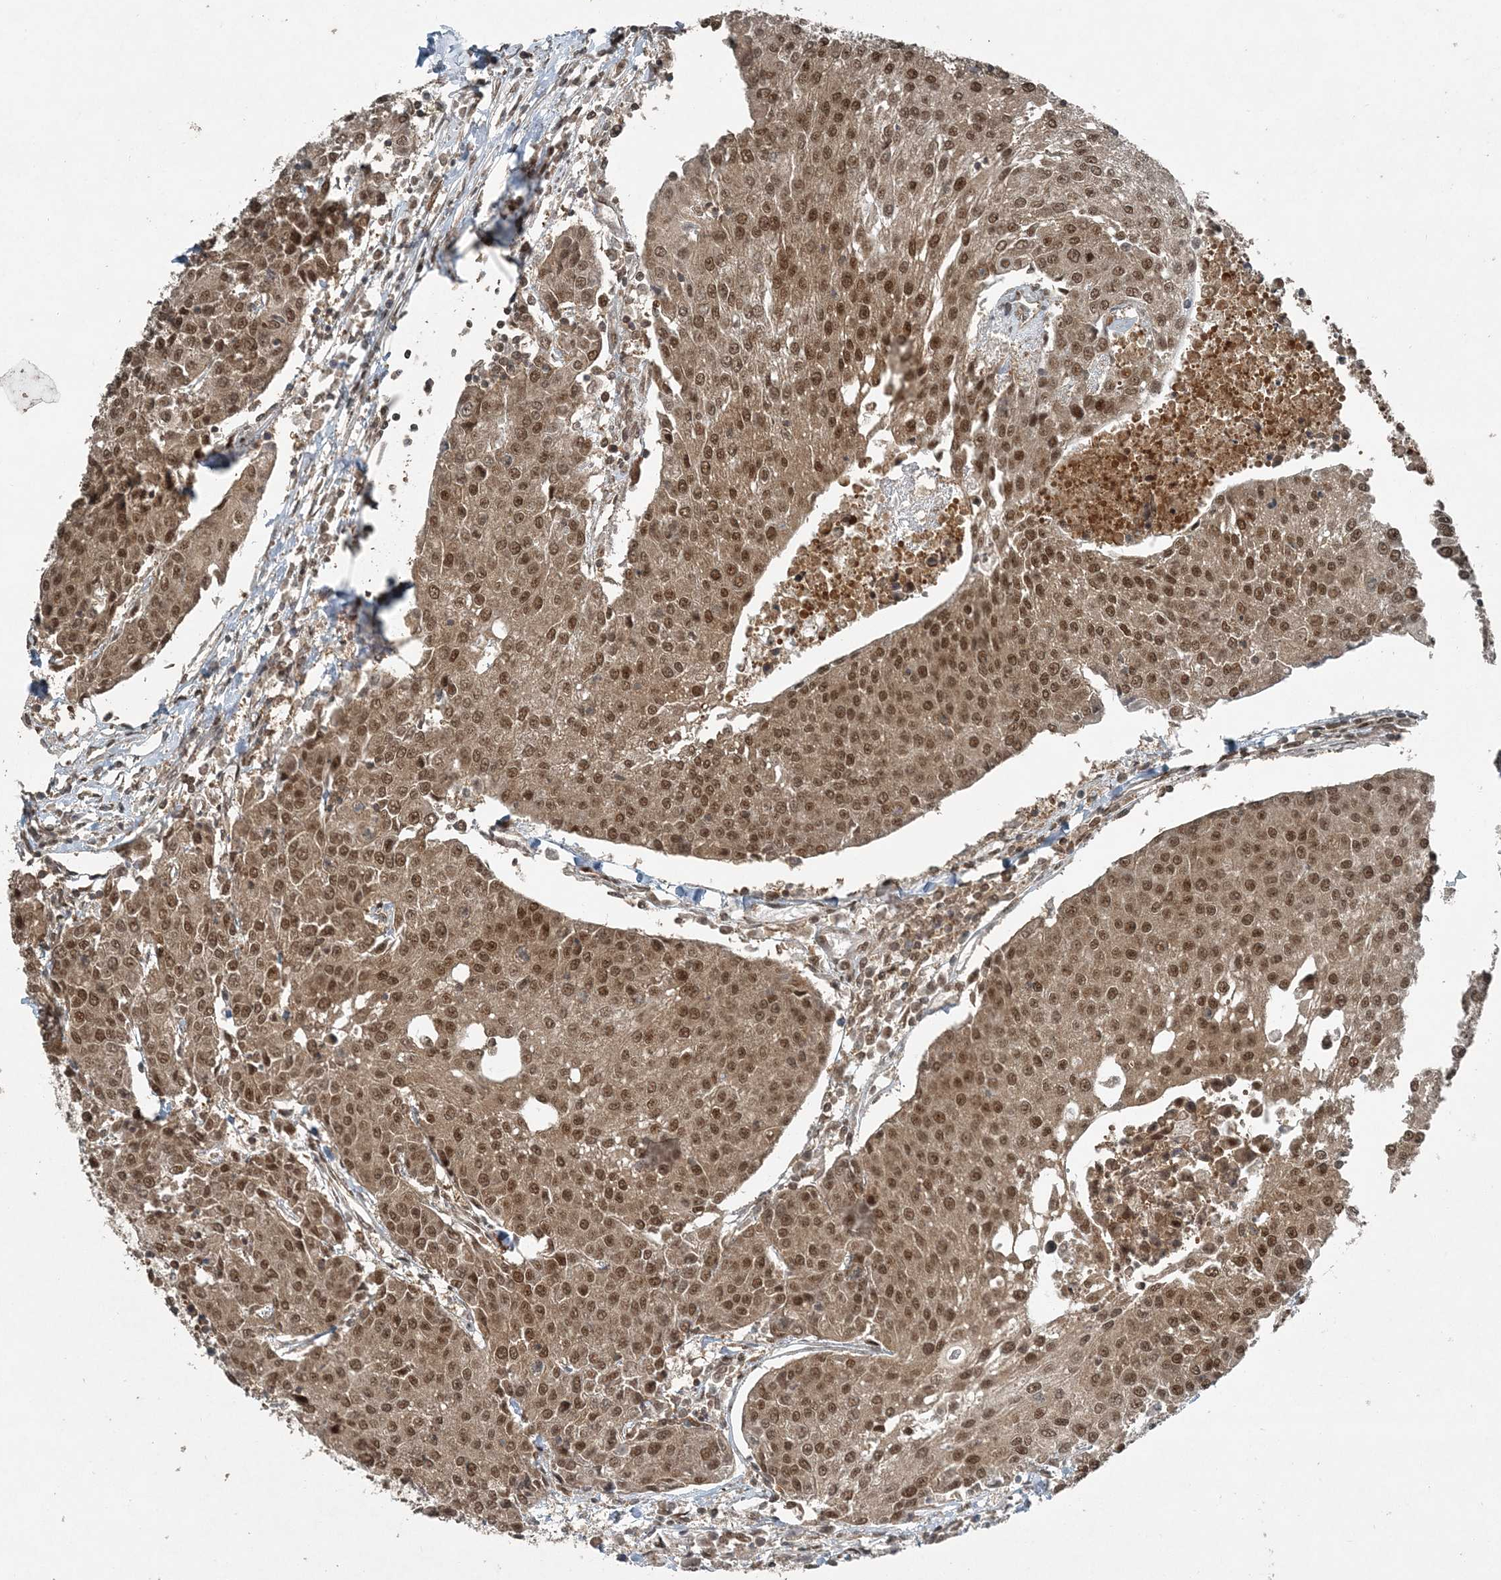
{"staining": {"intensity": "moderate", "quantity": ">75%", "location": "nuclear"}, "tissue": "urothelial cancer", "cell_type": "Tumor cells", "image_type": "cancer", "snomed": [{"axis": "morphology", "description": "Urothelial carcinoma, High grade"}, {"axis": "topography", "description": "Urinary bladder"}], "caption": "High-grade urothelial carcinoma stained with DAB (3,3'-diaminobenzidine) IHC reveals medium levels of moderate nuclear expression in approximately >75% of tumor cells. (Stains: DAB in brown, nuclei in blue, Microscopy: brightfield microscopy at high magnification).", "gene": "COPS7B", "patient": {"sex": "female", "age": 85}}